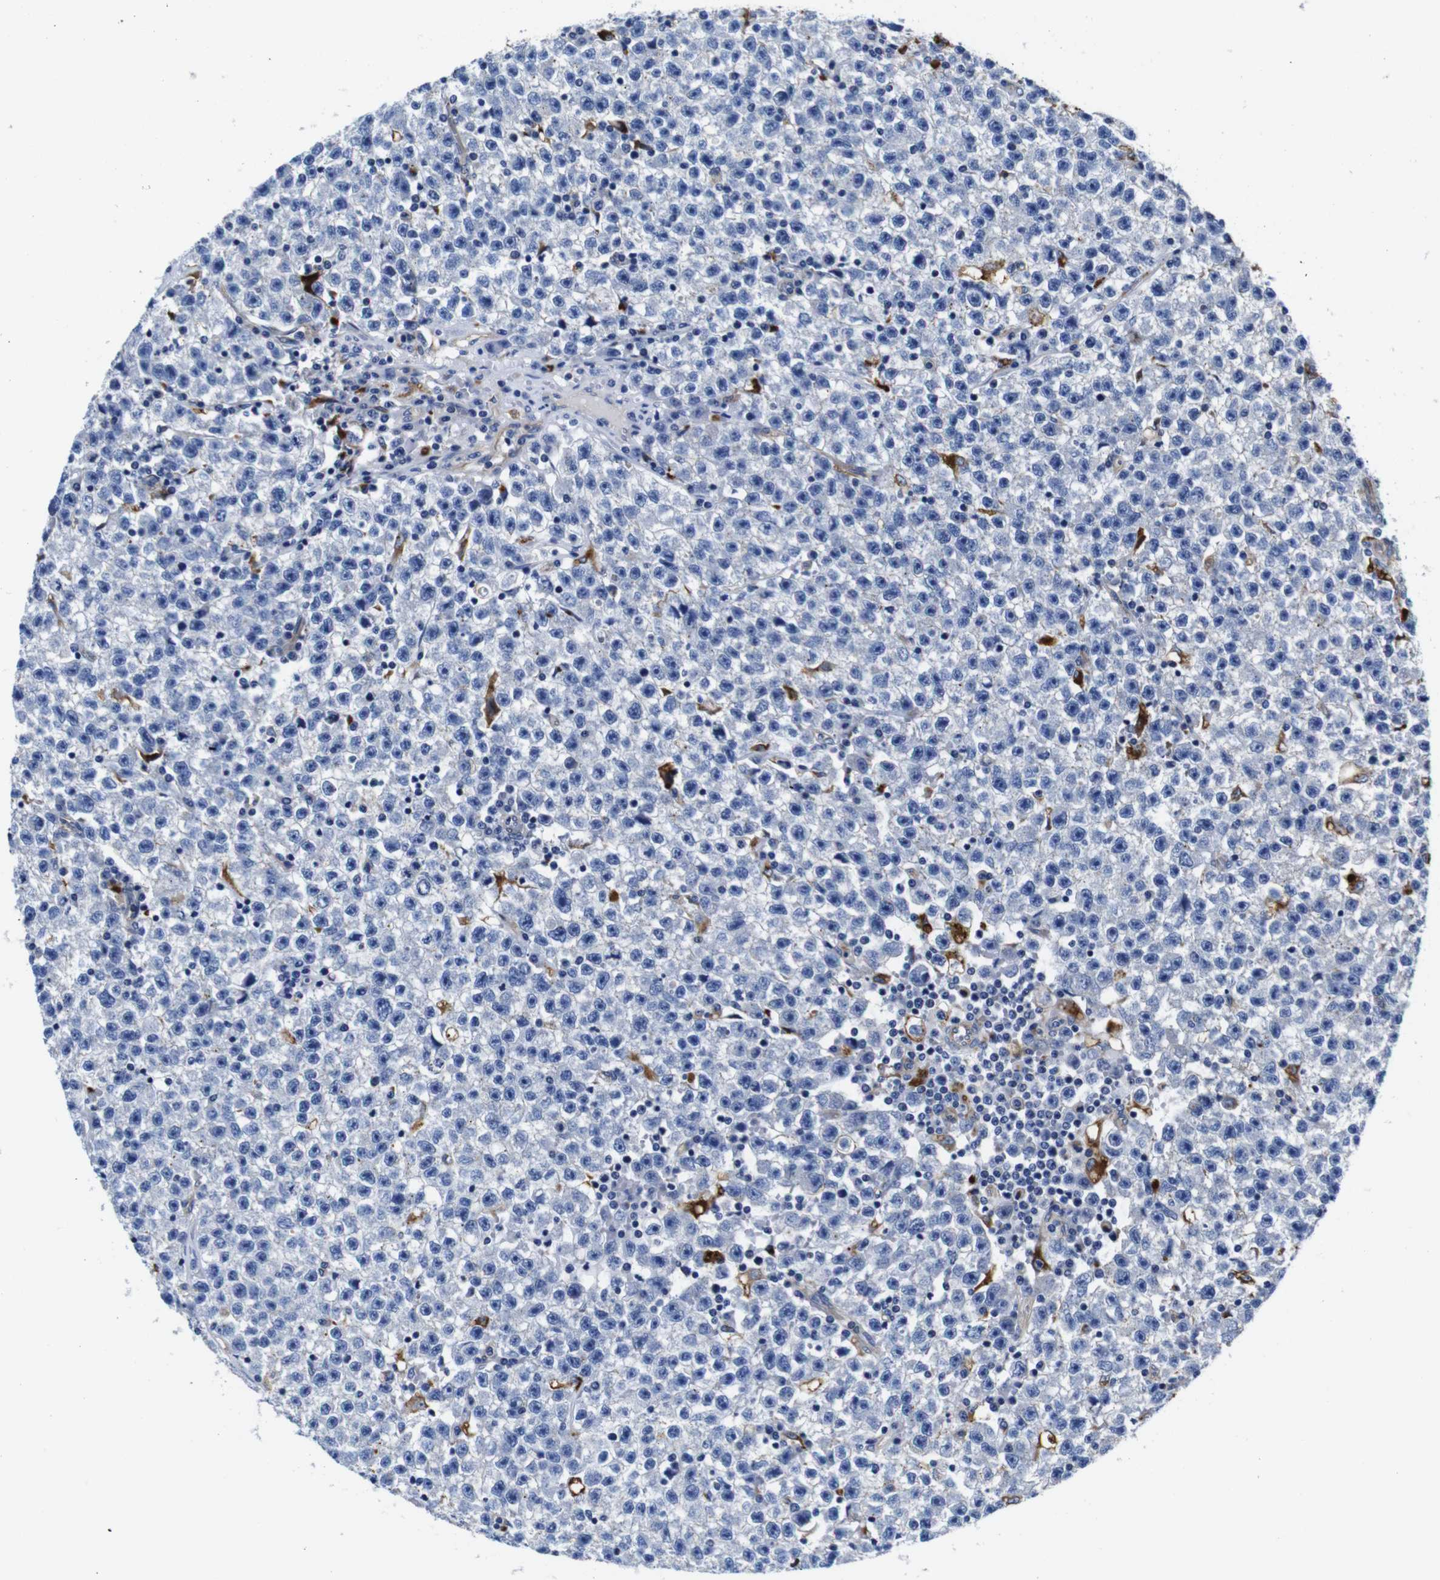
{"staining": {"intensity": "negative", "quantity": "none", "location": "none"}, "tissue": "testis cancer", "cell_type": "Tumor cells", "image_type": "cancer", "snomed": [{"axis": "morphology", "description": "Seminoma, NOS"}, {"axis": "topography", "description": "Testis"}], "caption": "High power microscopy image of an IHC micrograph of seminoma (testis), revealing no significant expression in tumor cells.", "gene": "GIMAP2", "patient": {"sex": "male", "age": 22}}